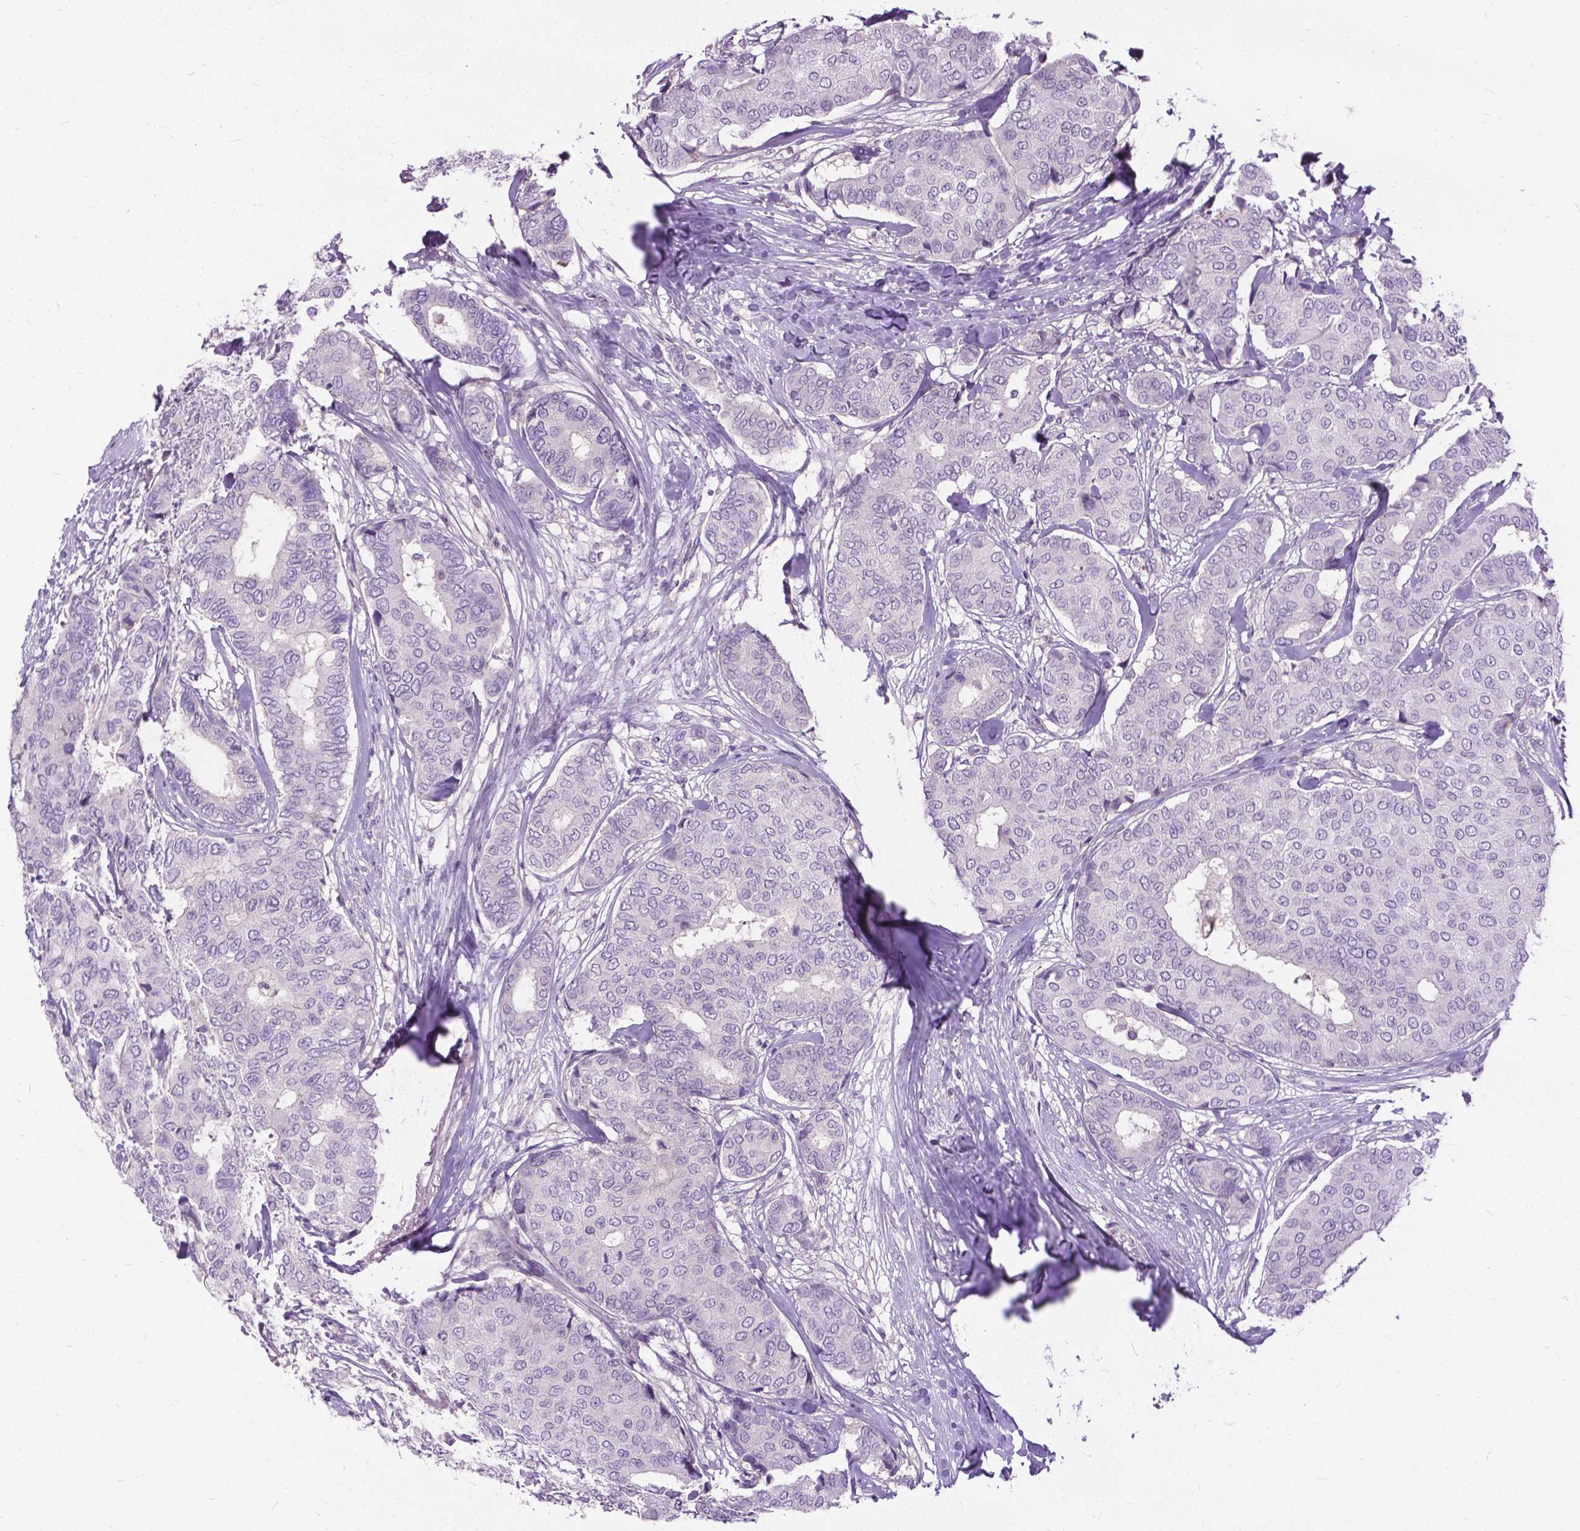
{"staining": {"intensity": "negative", "quantity": "none", "location": "none"}, "tissue": "breast cancer", "cell_type": "Tumor cells", "image_type": "cancer", "snomed": [{"axis": "morphology", "description": "Duct carcinoma"}, {"axis": "topography", "description": "Breast"}], "caption": "A photomicrograph of human breast cancer (invasive ductal carcinoma) is negative for staining in tumor cells. The staining is performed using DAB (3,3'-diaminobenzidine) brown chromogen with nuclei counter-stained in using hematoxylin.", "gene": "JAK3", "patient": {"sex": "female", "age": 75}}